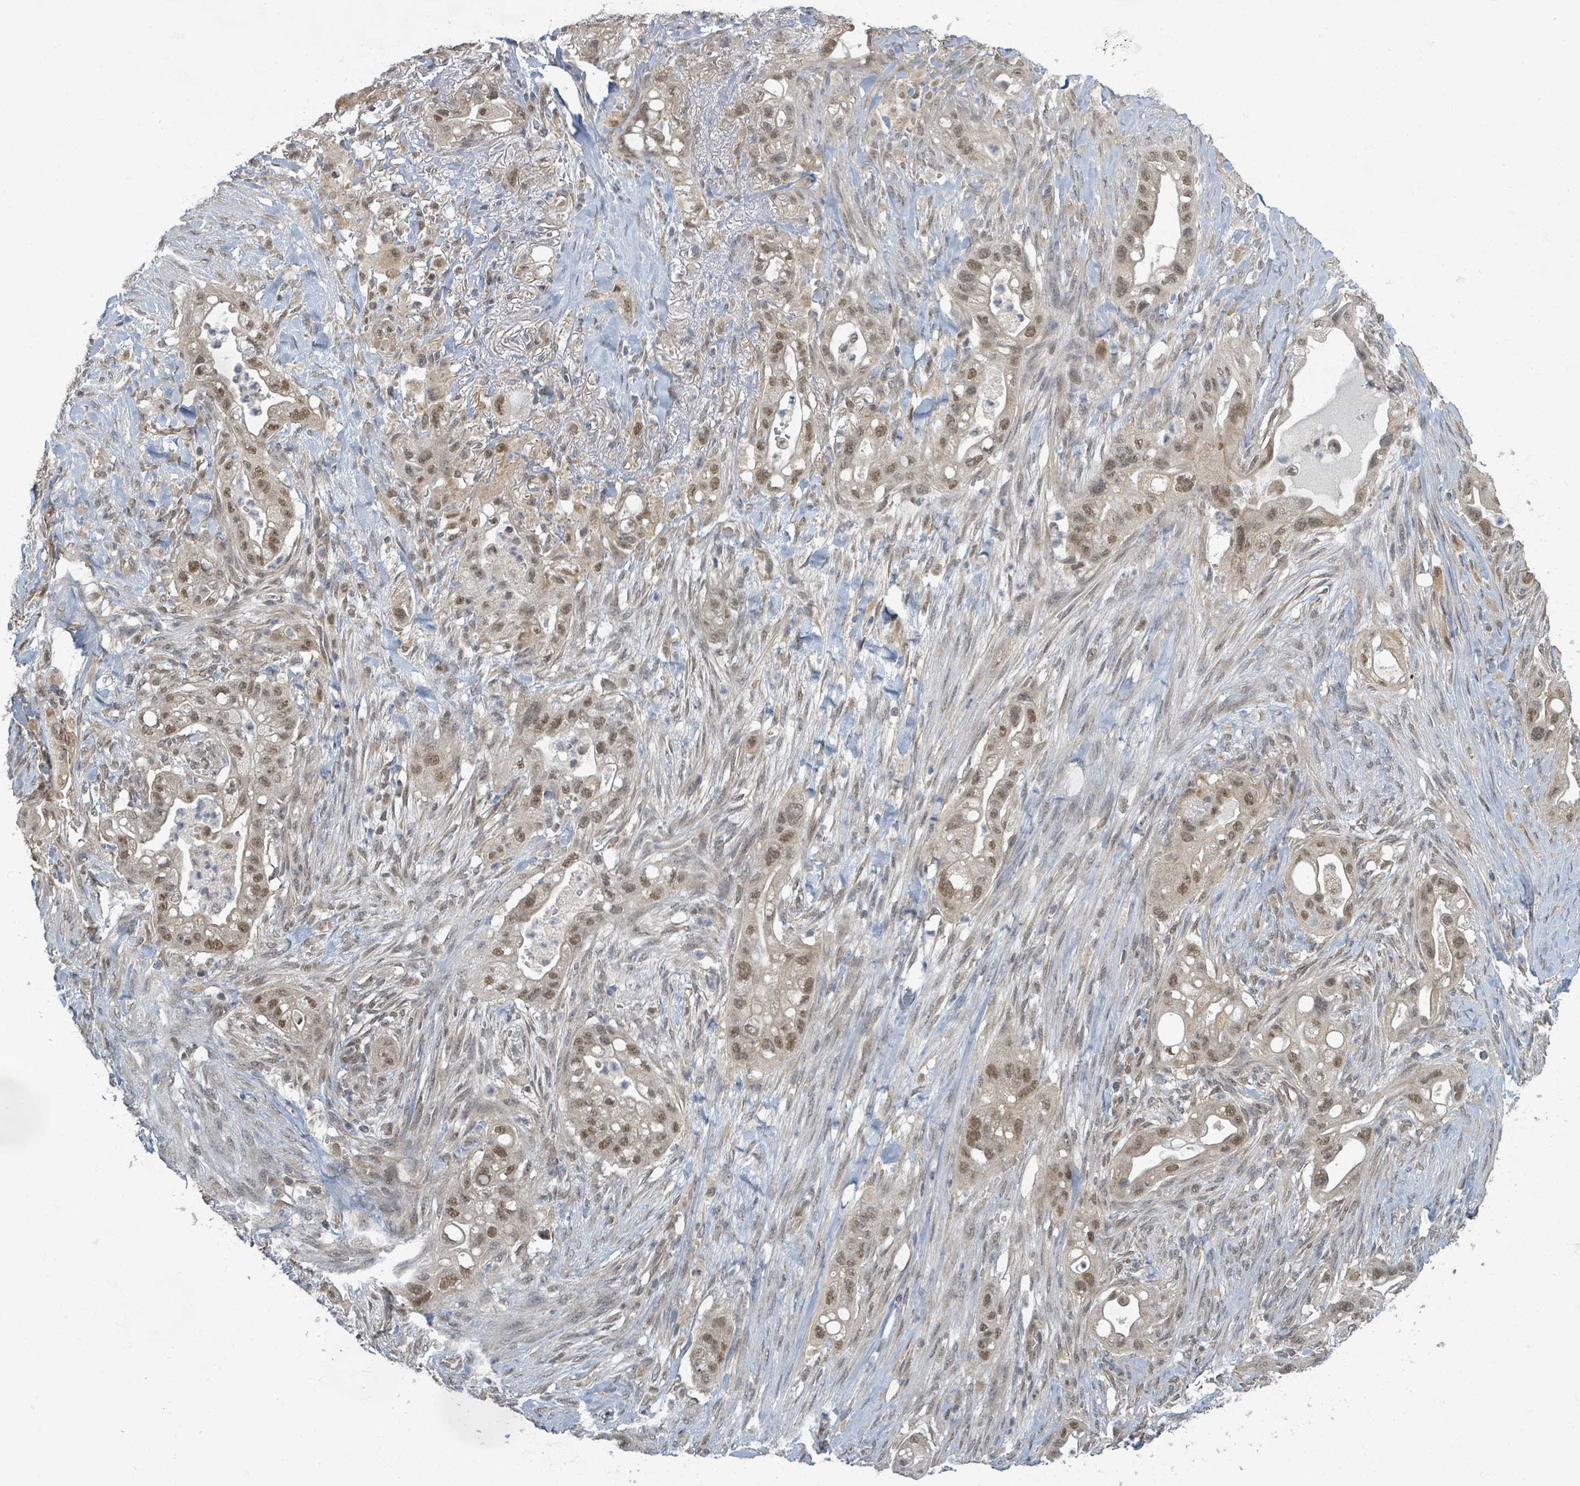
{"staining": {"intensity": "weak", "quantity": ">75%", "location": "cytoplasmic/membranous,nuclear"}, "tissue": "pancreatic cancer", "cell_type": "Tumor cells", "image_type": "cancer", "snomed": [{"axis": "morphology", "description": "Adenocarcinoma, NOS"}, {"axis": "topography", "description": "Pancreas"}], "caption": "Adenocarcinoma (pancreatic) stained with a brown dye shows weak cytoplasmic/membranous and nuclear positive staining in approximately >75% of tumor cells.", "gene": "INTS15", "patient": {"sex": "male", "age": 44}}